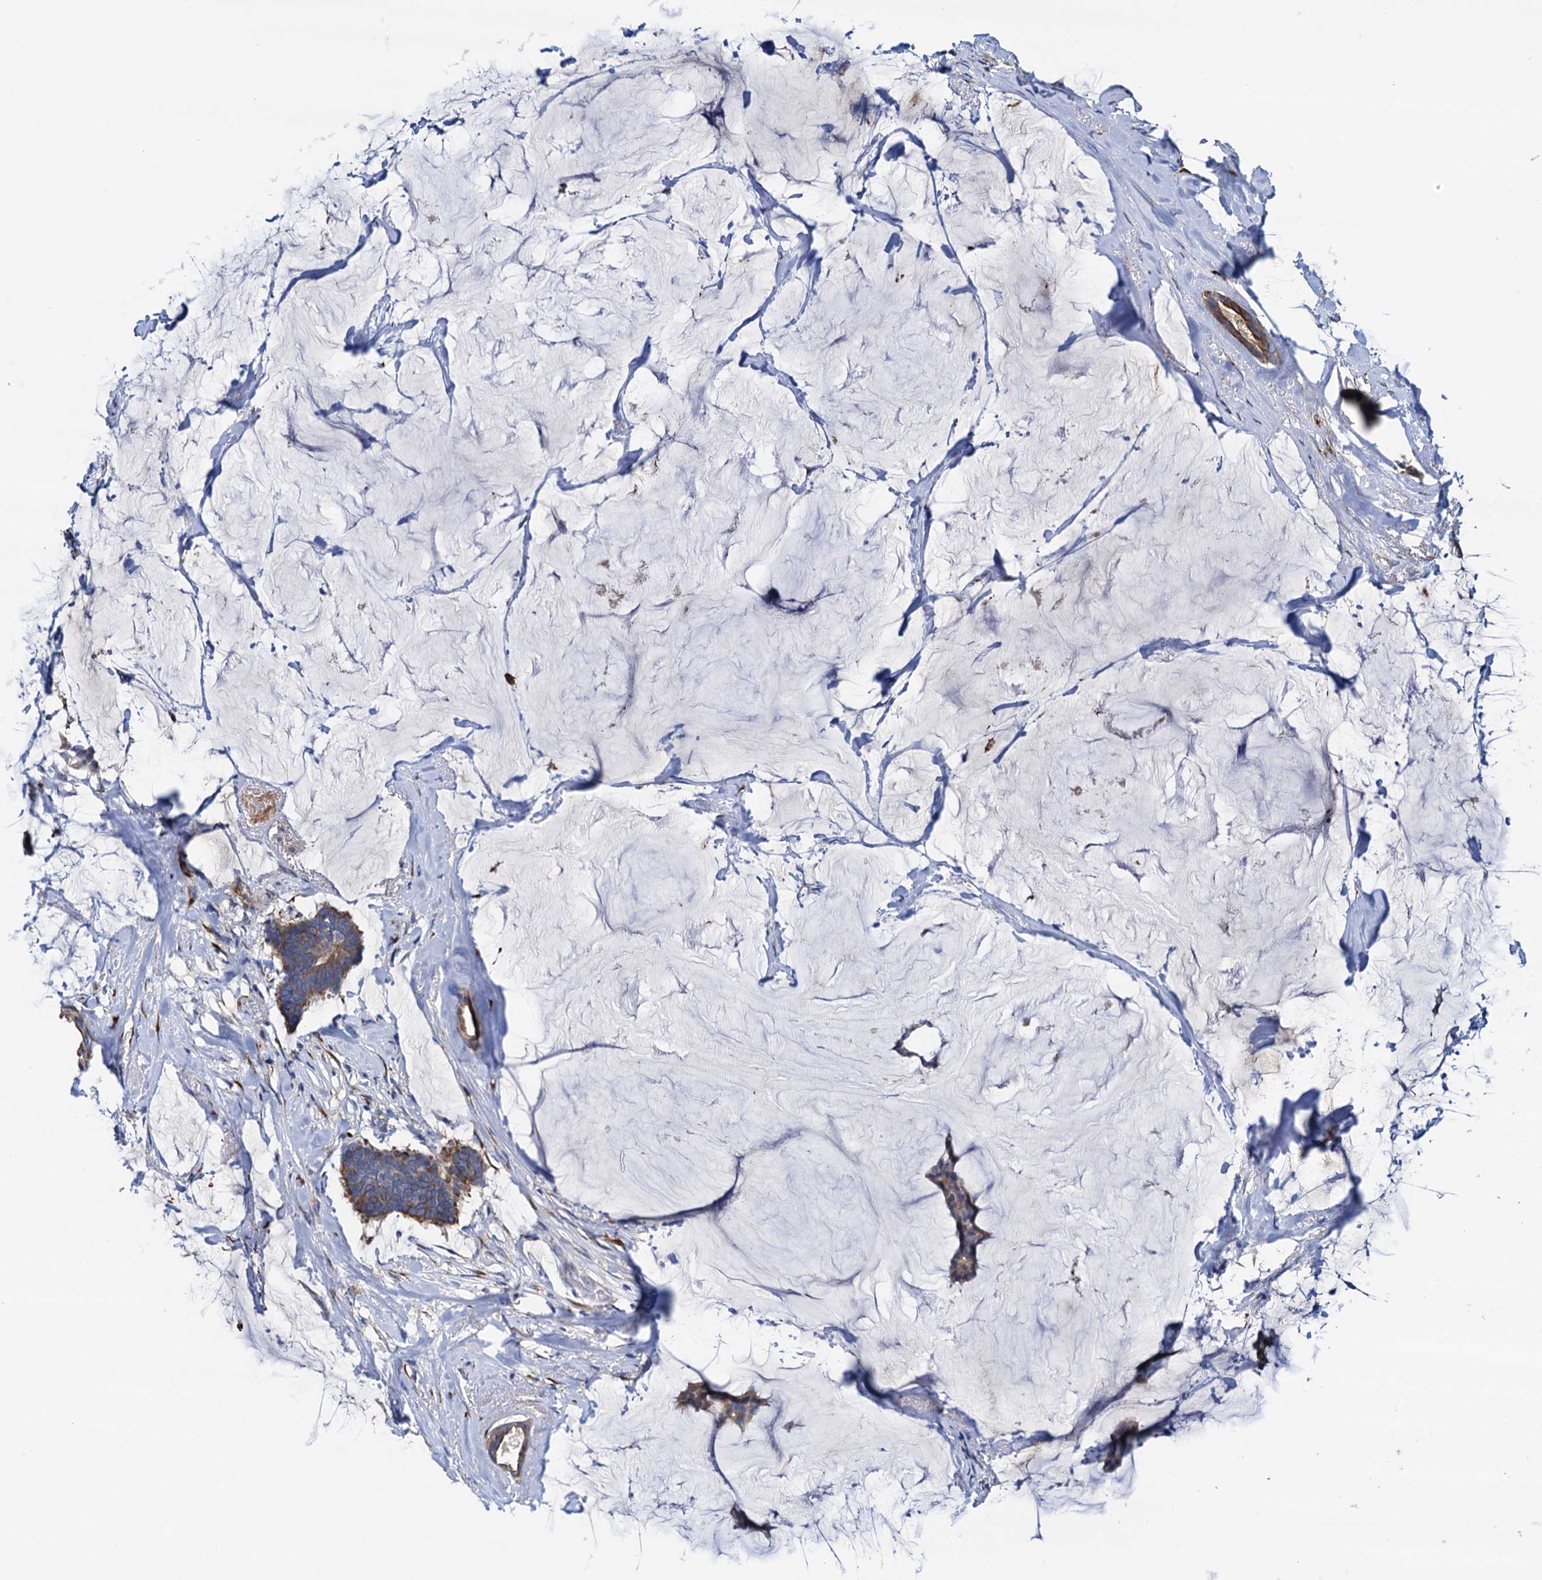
{"staining": {"intensity": "moderate", "quantity": ">75%", "location": "cytoplasmic/membranous"}, "tissue": "breast cancer", "cell_type": "Tumor cells", "image_type": "cancer", "snomed": [{"axis": "morphology", "description": "Duct carcinoma"}, {"axis": "topography", "description": "Breast"}], "caption": "There is medium levels of moderate cytoplasmic/membranous staining in tumor cells of breast cancer, as demonstrated by immunohistochemical staining (brown color).", "gene": "RASSF9", "patient": {"sex": "female", "age": 93}}